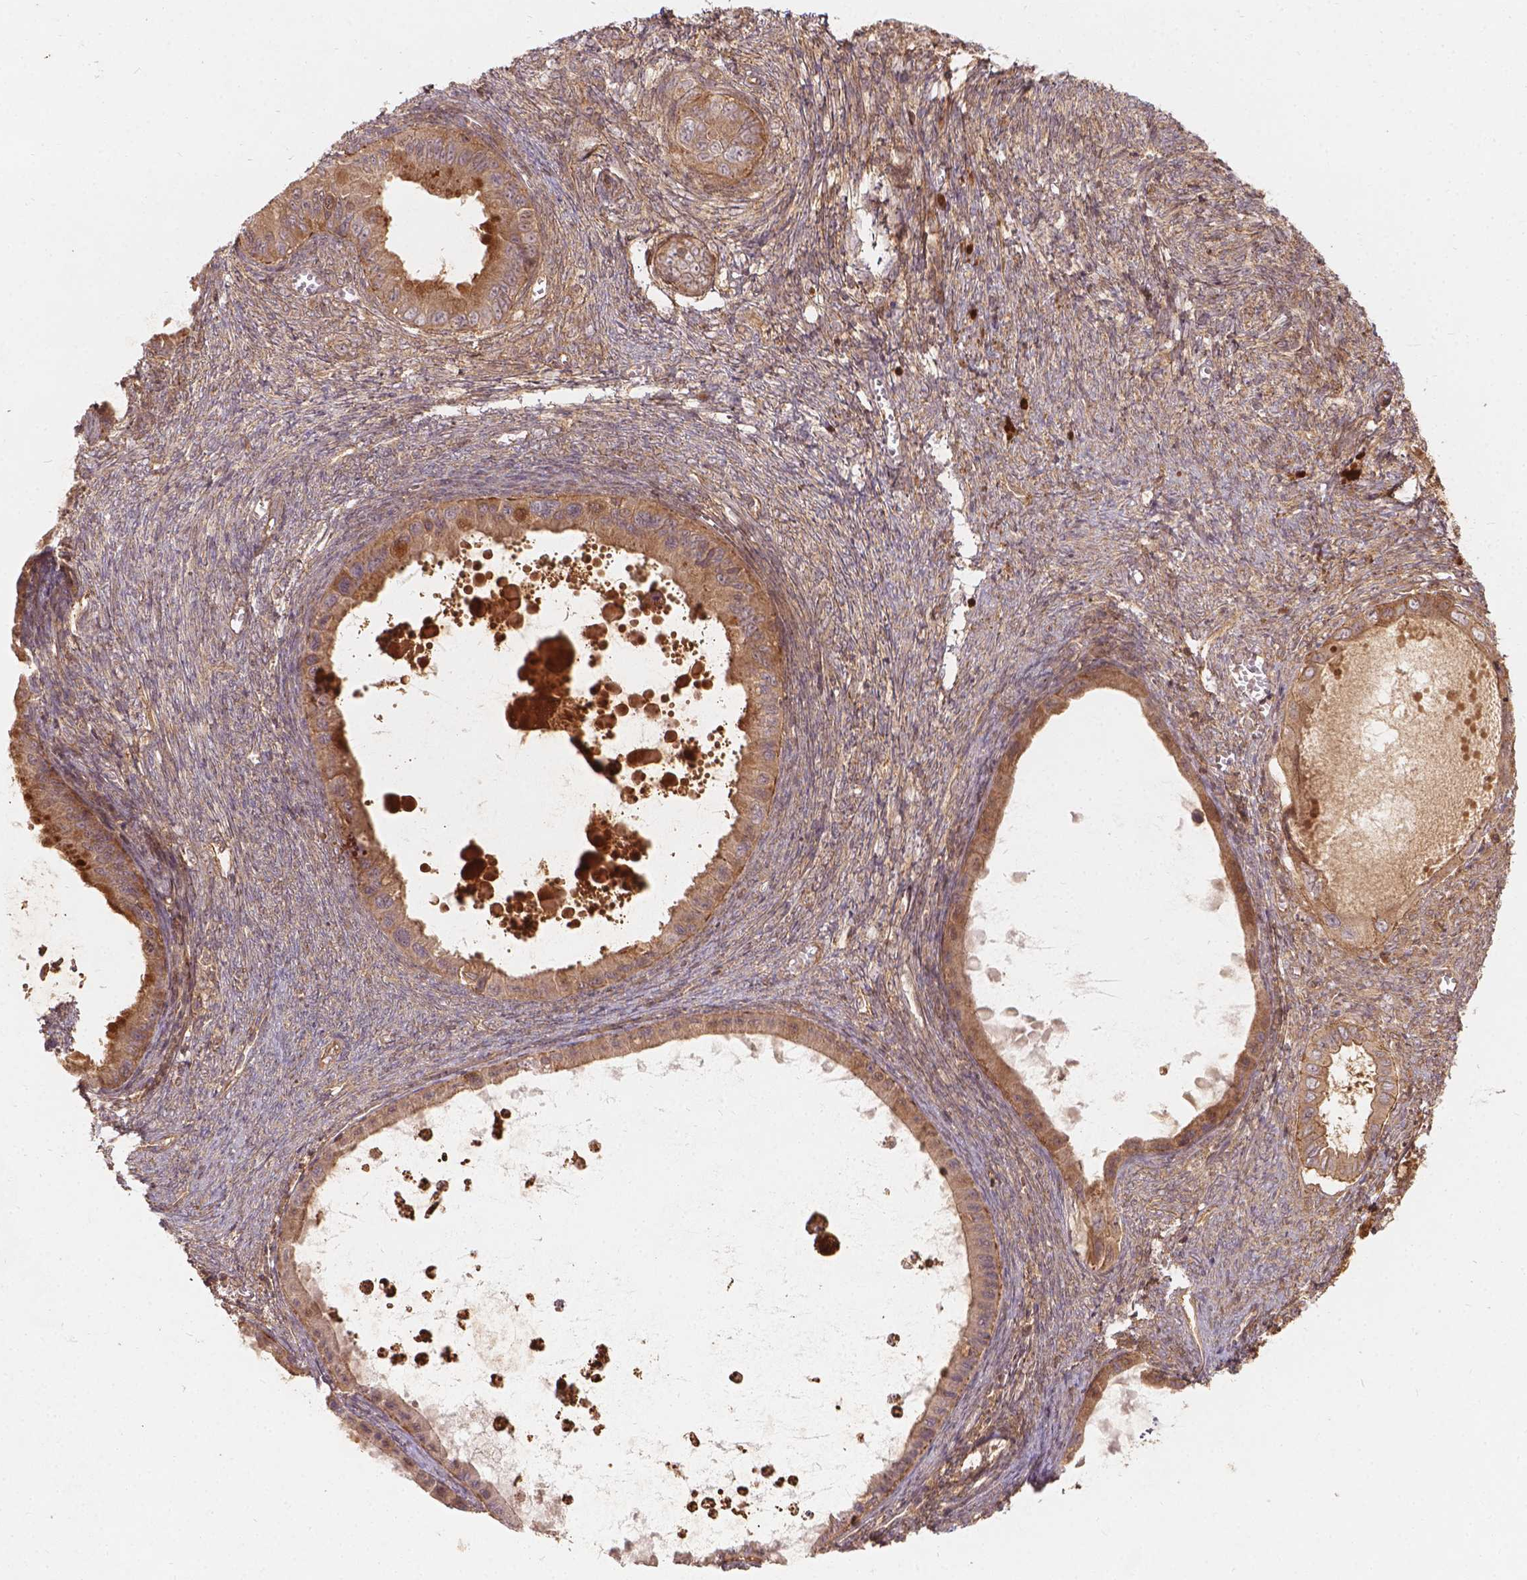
{"staining": {"intensity": "moderate", "quantity": ">75%", "location": "cytoplasmic/membranous"}, "tissue": "ovarian cancer", "cell_type": "Tumor cells", "image_type": "cancer", "snomed": [{"axis": "morphology", "description": "Cystadenocarcinoma, mucinous, NOS"}, {"axis": "topography", "description": "Ovary"}], "caption": "A high-resolution image shows immunohistochemistry staining of mucinous cystadenocarcinoma (ovarian), which shows moderate cytoplasmic/membranous staining in approximately >75% of tumor cells. (brown staining indicates protein expression, while blue staining denotes nuclei).", "gene": "XPR1", "patient": {"sex": "female", "age": 64}}